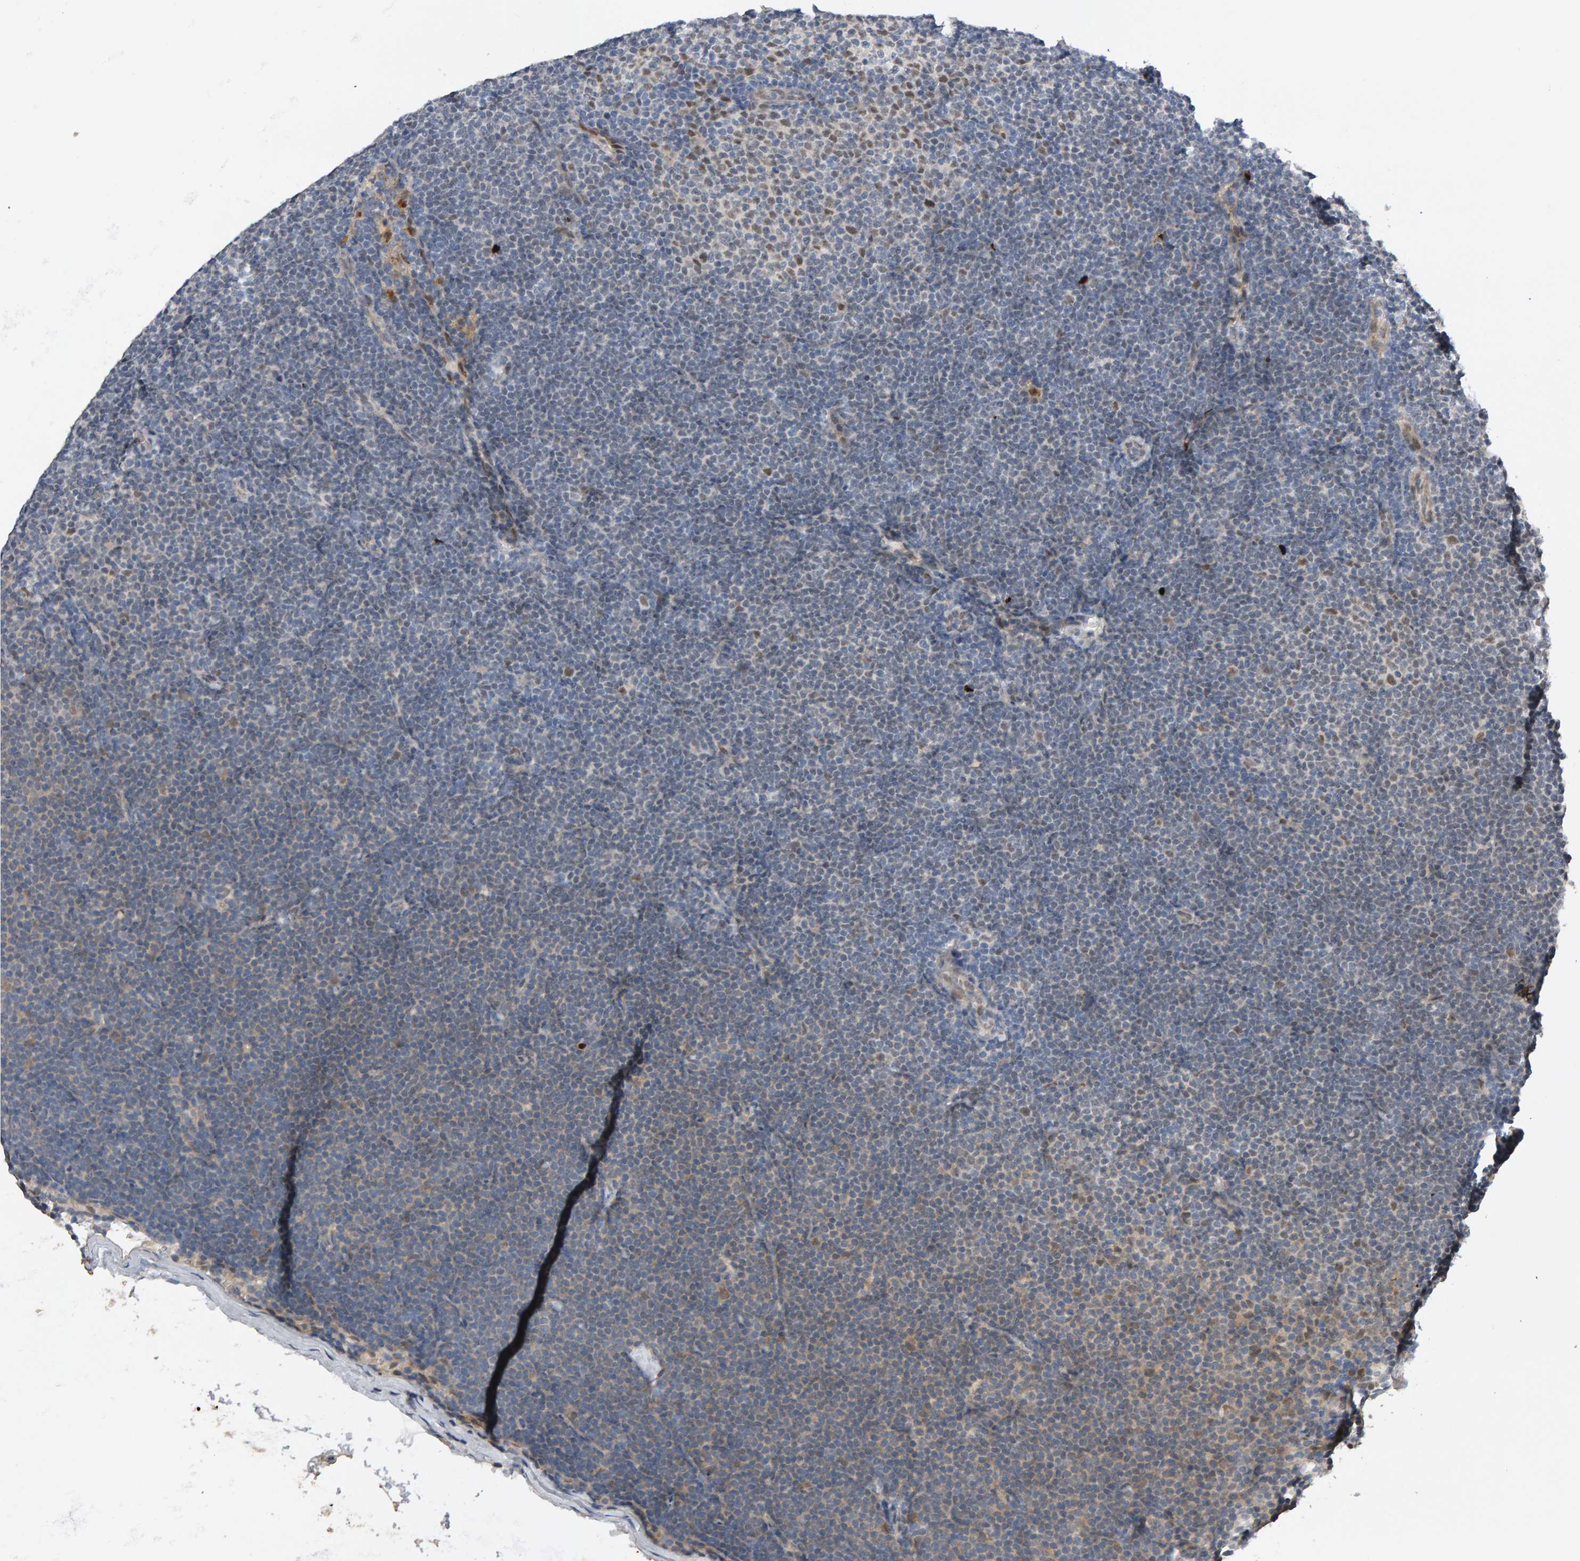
{"staining": {"intensity": "weak", "quantity": "<25%", "location": "nuclear"}, "tissue": "lymphoma", "cell_type": "Tumor cells", "image_type": "cancer", "snomed": [{"axis": "morphology", "description": "Malignant lymphoma, non-Hodgkin's type, Low grade"}, {"axis": "topography", "description": "Lymph node"}], "caption": "Immunohistochemical staining of human lymphoma exhibits no significant staining in tumor cells.", "gene": "IPO8", "patient": {"sex": "female", "age": 53}}